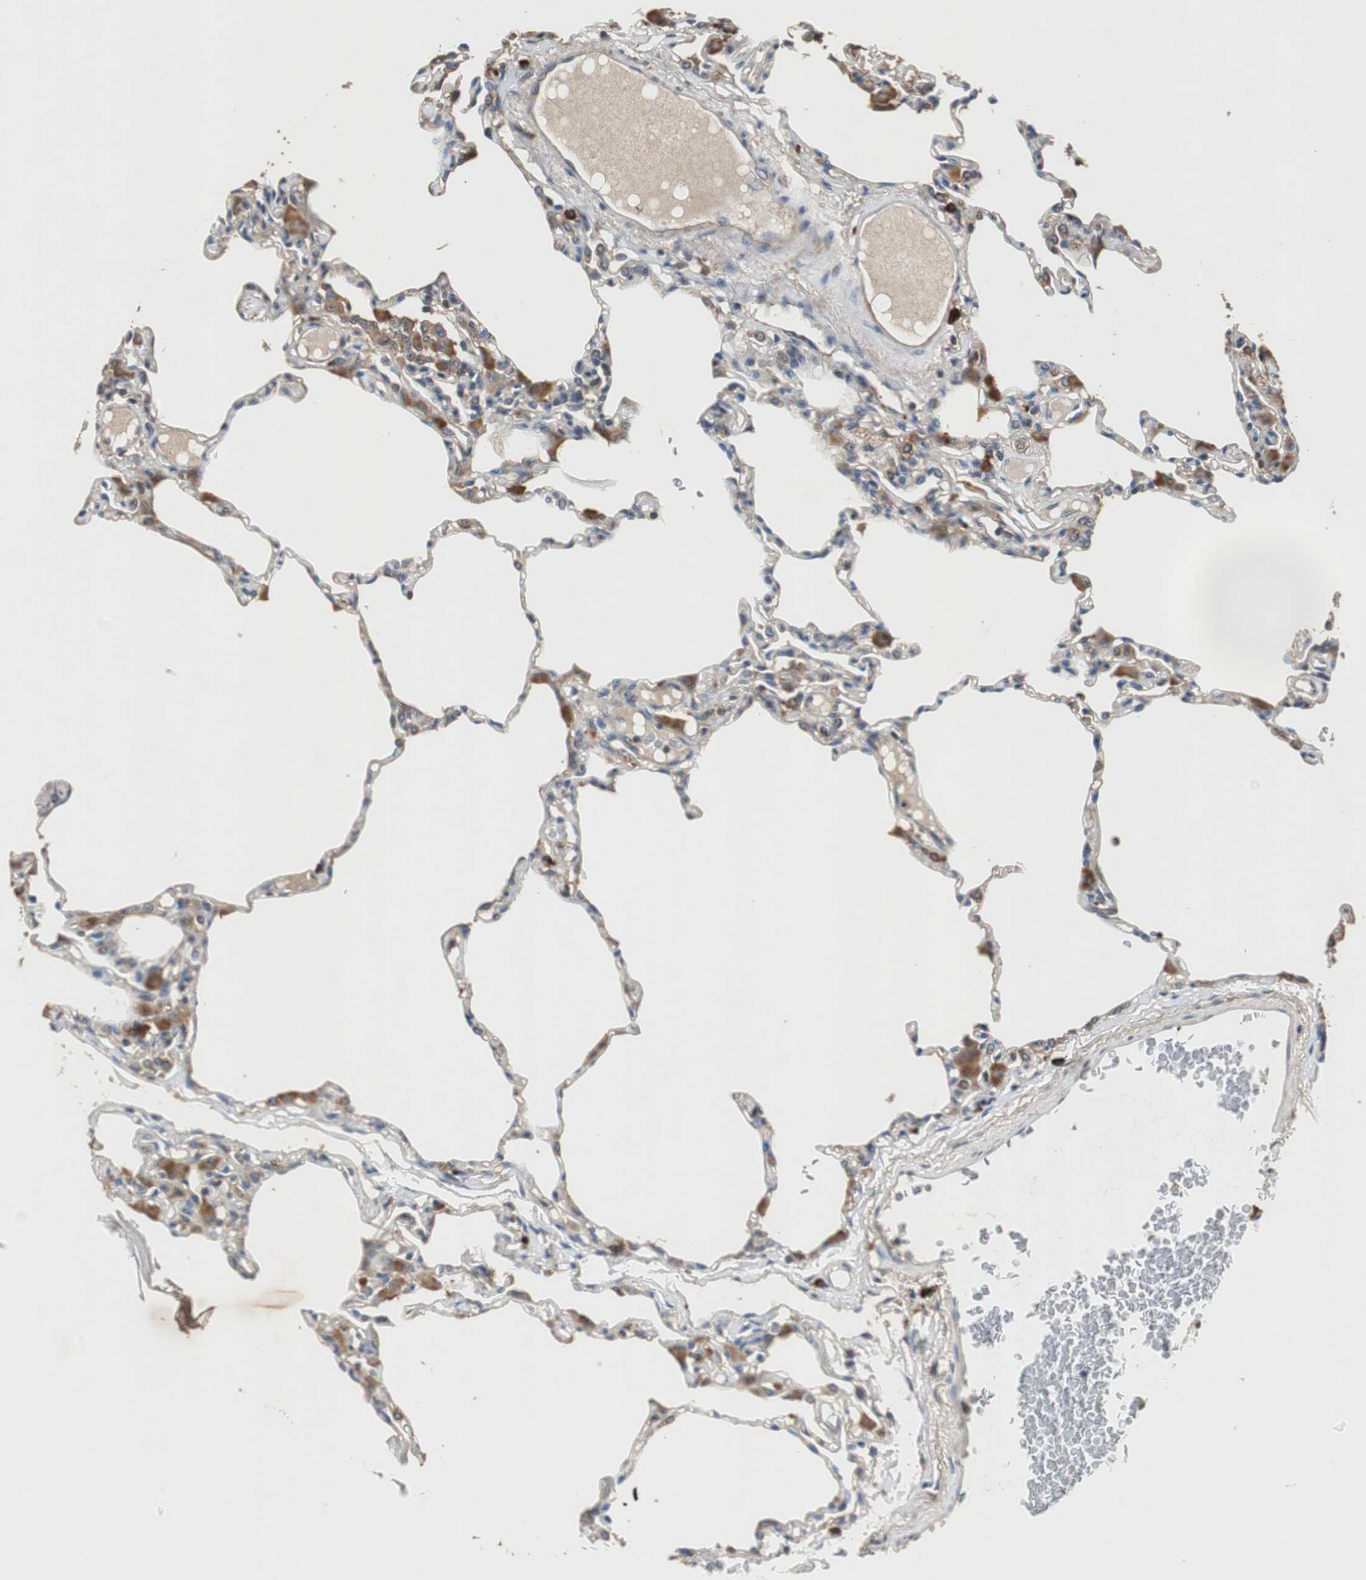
{"staining": {"intensity": "weak", "quantity": "<25%", "location": "cytoplasmic/membranous"}, "tissue": "lung", "cell_type": "Alveolar cells", "image_type": "normal", "snomed": [{"axis": "morphology", "description": "Normal tissue, NOS"}, {"axis": "topography", "description": "Lung"}], "caption": "Alveolar cells show no significant expression in benign lung. The staining was performed using DAB to visualize the protein expression in brown, while the nuclei were stained in blue with hematoxylin (Magnification: 20x).", "gene": "TNFRSF14", "patient": {"sex": "female", "age": 49}}